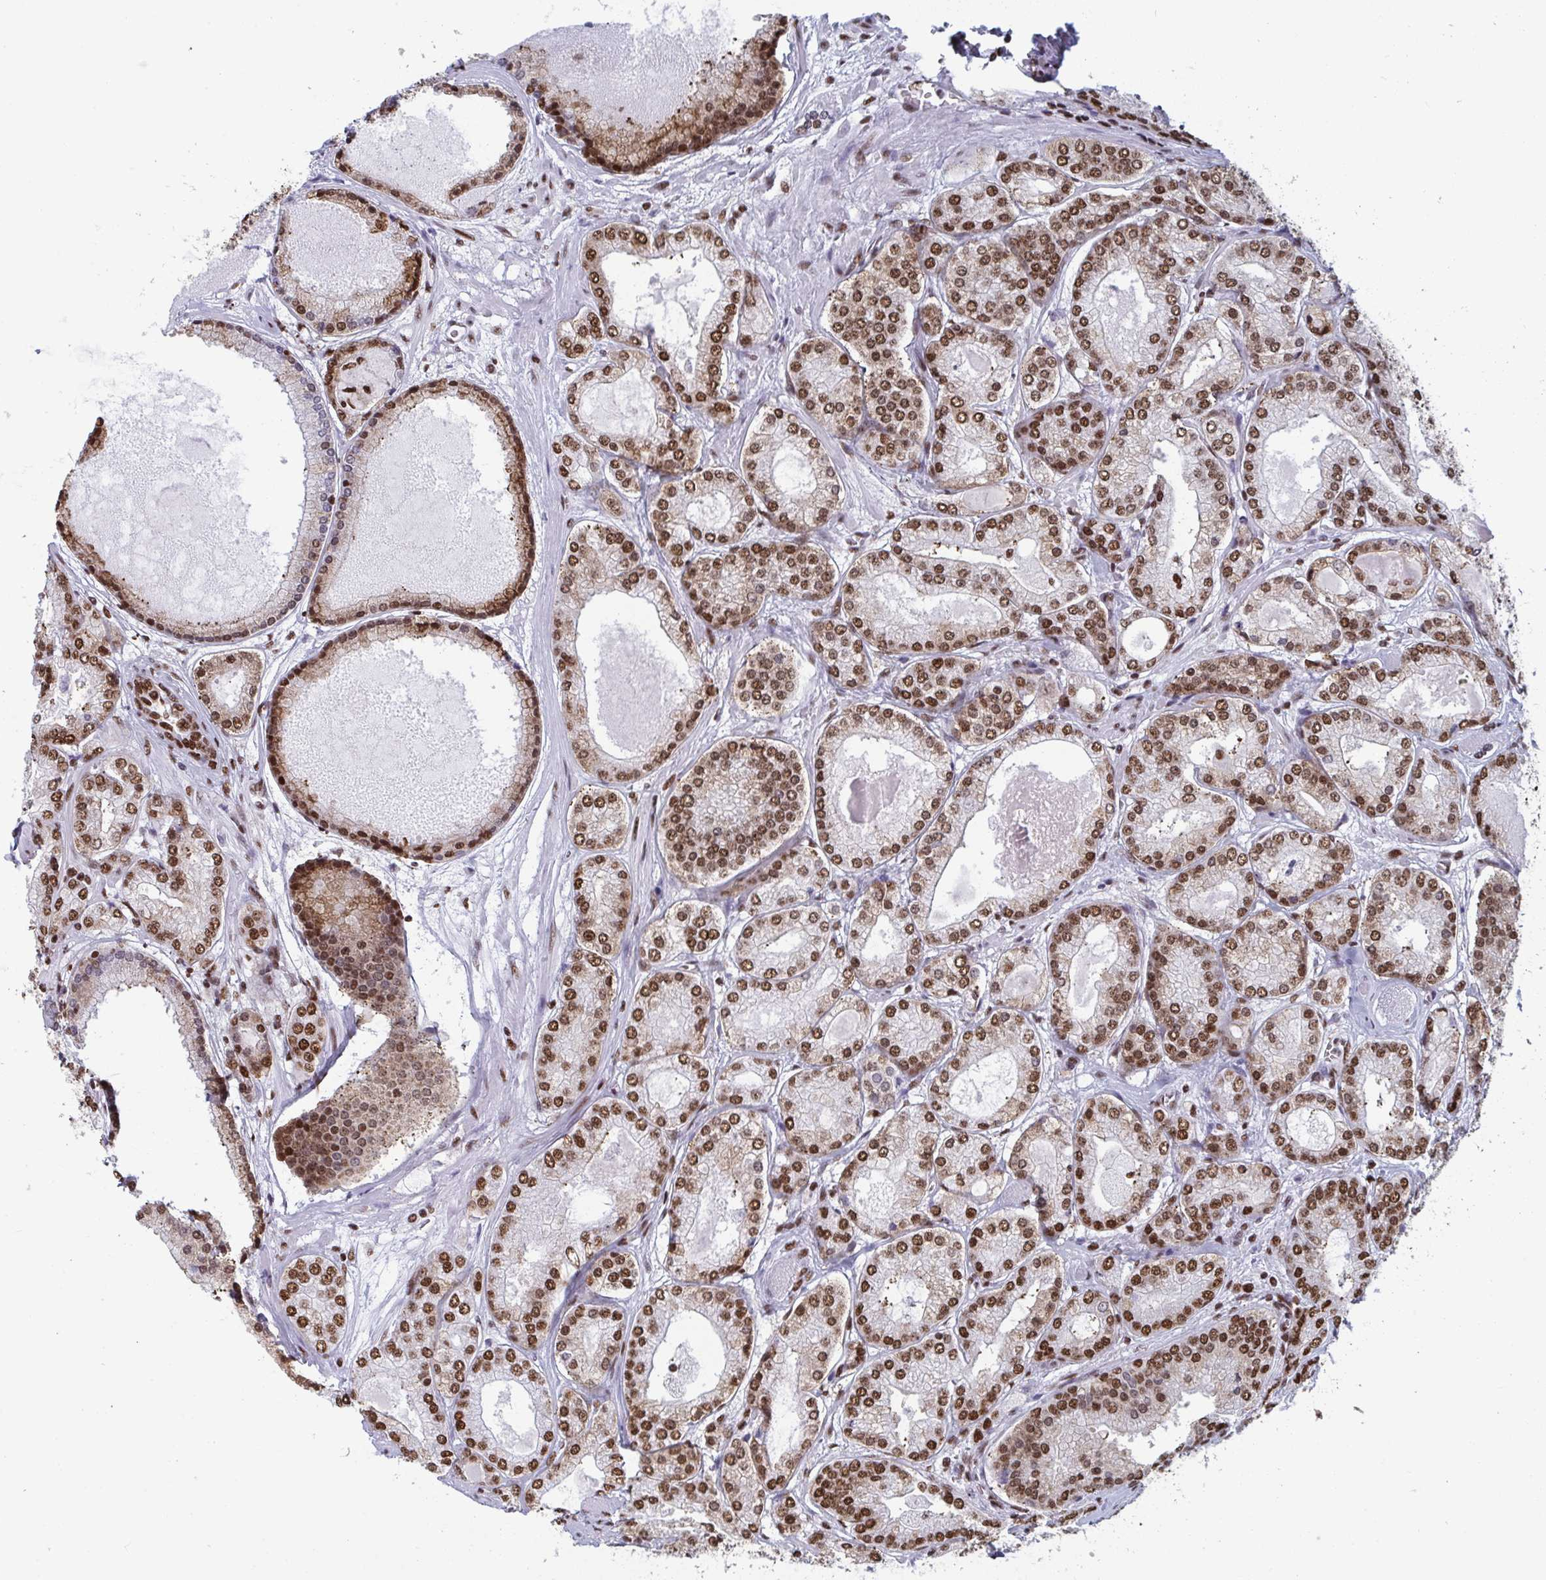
{"staining": {"intensity": "strong", "quantity": ">75%", "location": "cytoplasmic/membranous,nuclear"}, "tissue": "prostate cancer", "cell_type": "Tumor cells", "image_type": "cancer", "snomed": [{"axis": "morphology", "description": "Adenocarcinoma, High grade"}, {"axis": "topography", "description": "Prostate"}], "caption": "Prostate cancer (adenocarcinoma (high-grade)) was stained to show a protein in brown. There is high levels of strong cytoplasmic/membranous and nuclear staining in about >75% of tumor cells. Using DAB (3,3'-diaminobenzidine) (brown) and hematoxylin (blue) stains, captured at high magnification using brightfield microscopy.", "gene": "GAR1", "patient": {"sex": "male", "age": 67}}